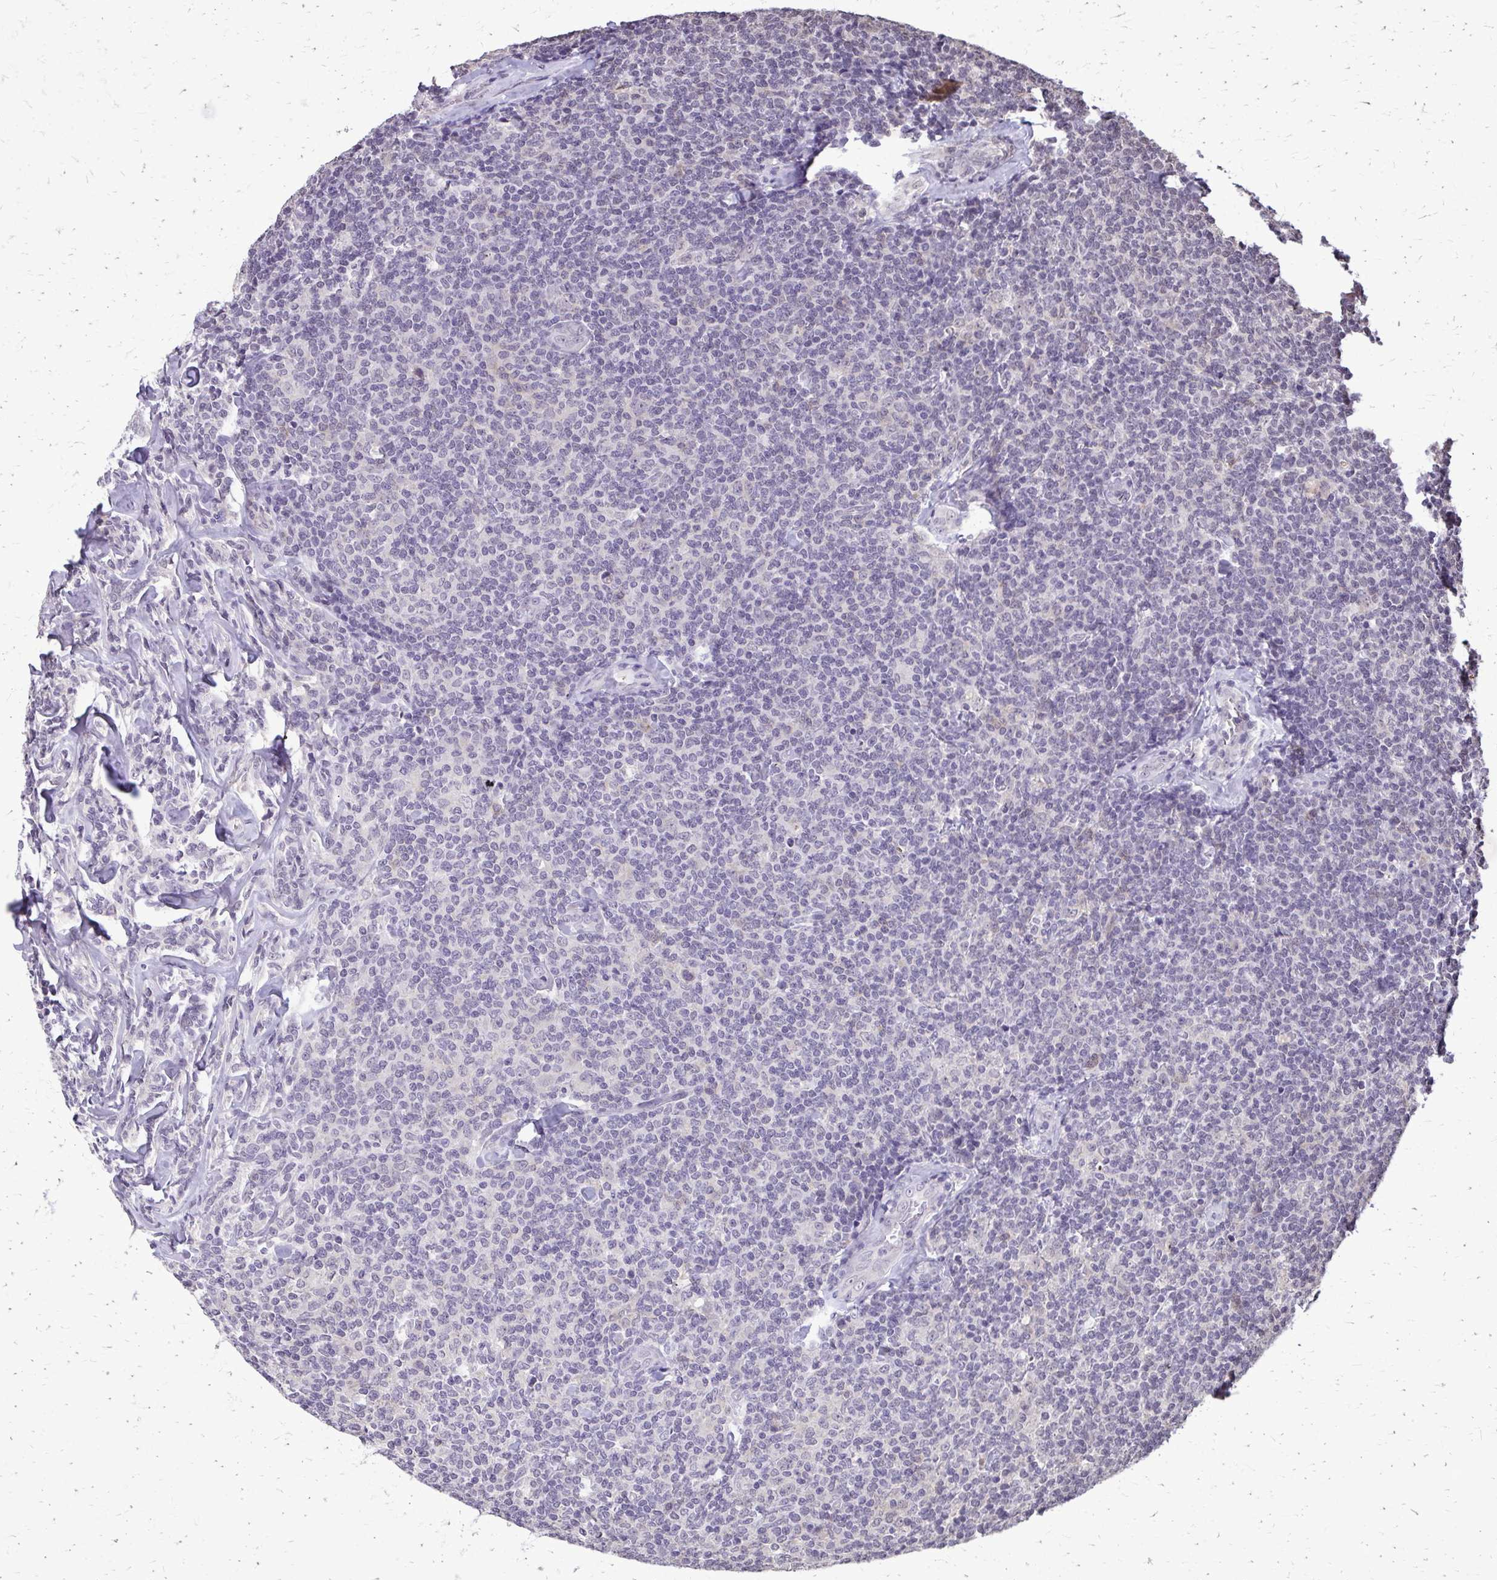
{"staining": {"intensity": "negative", "quantity": "none", "location": "none"}, "tissue": "lymphoma", "cell_type": "Tumor cells", "image_type": "cancer", "snomed": [{"axis": "morphology", "description": "Malignant lymphoma, non-Hodgkin's type, Low grade"}, {"axis": "topography", "description": "Lymph node"}], "caption": "DAB (3,3'-diaminobenzidine) immunohistochemical staining of low-grade malignant lymphoma, non-Hodgkin's type shows no significant expression in tumor cells.", "gene": "AKAP5", "patient": {"sex": "female", "age": 56}}